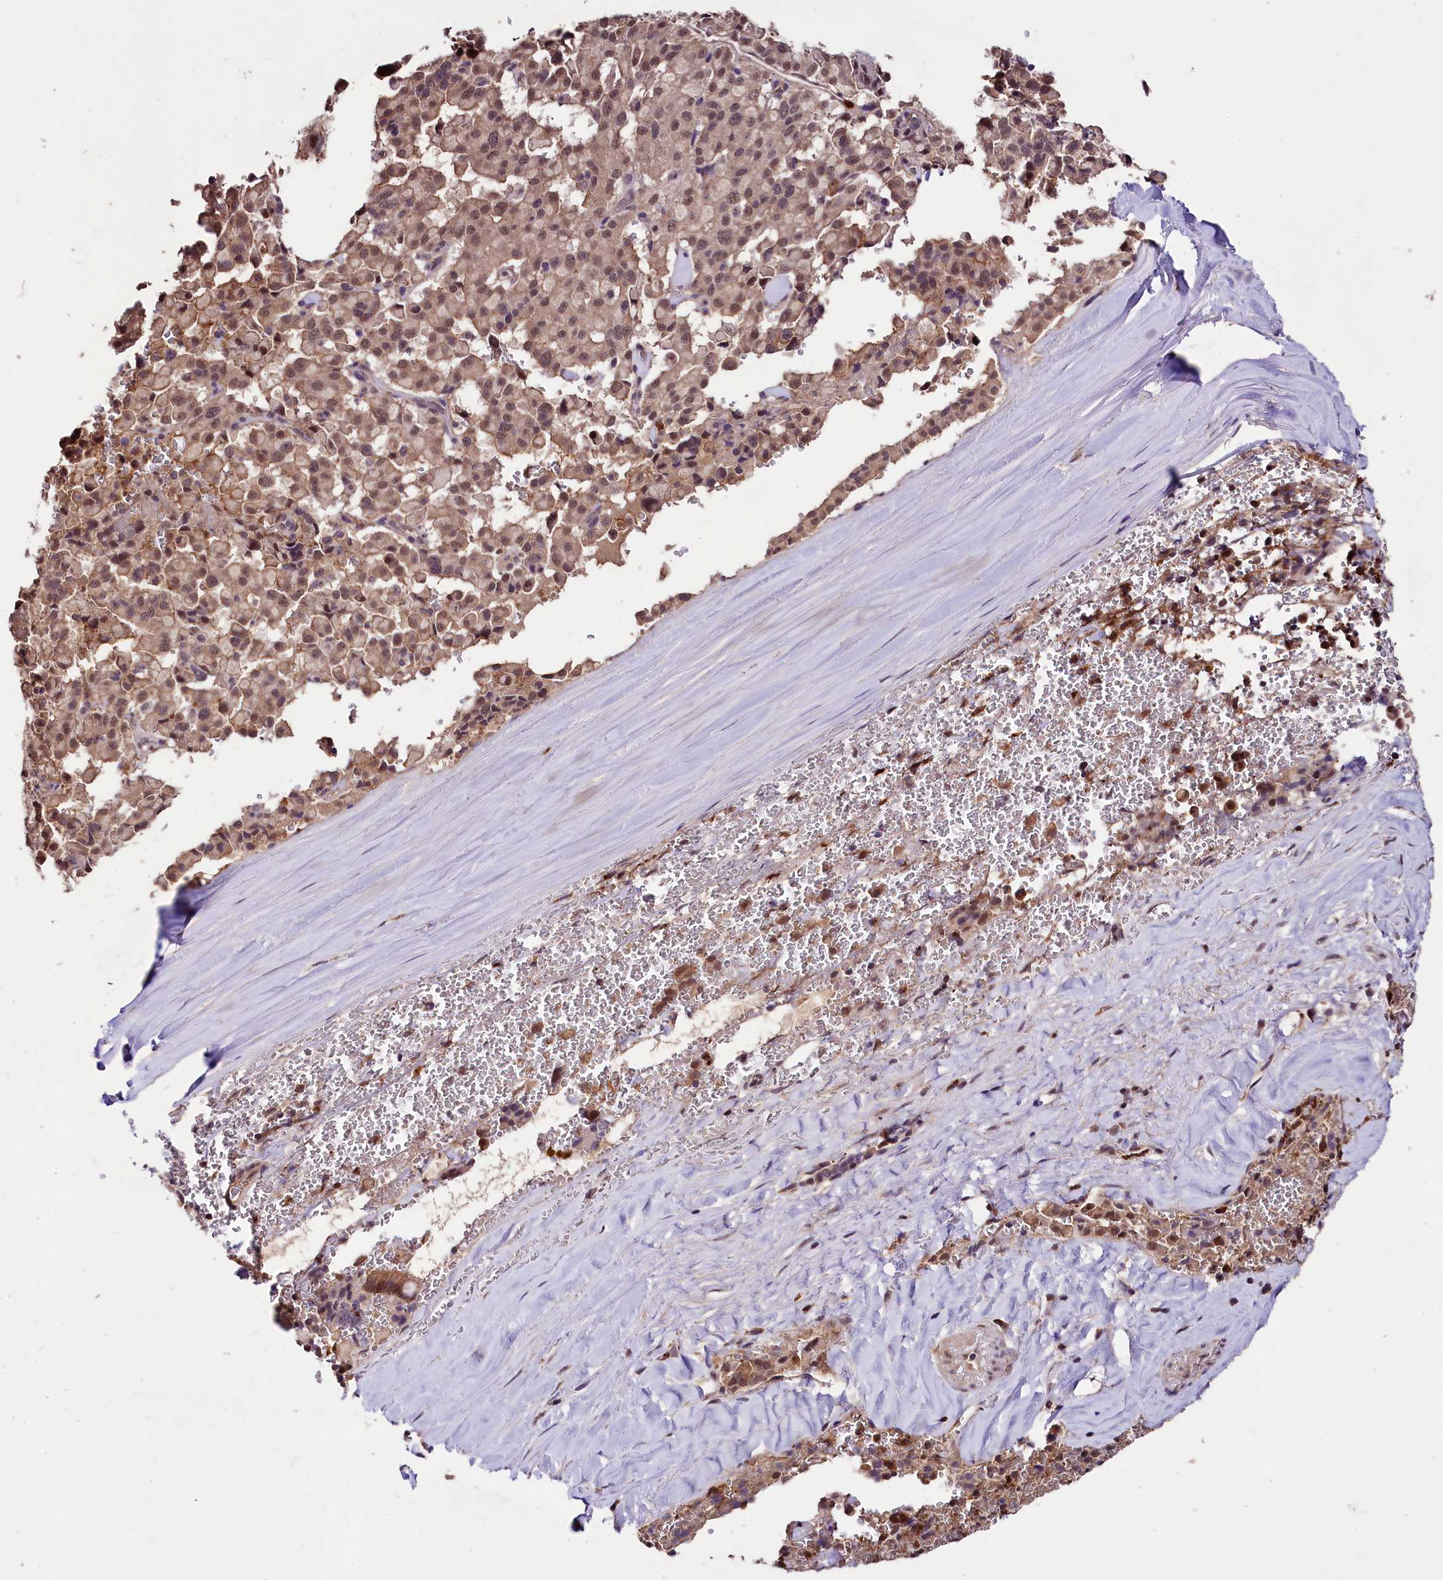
{"staining": {"intensity": "moderate", "quantity": ">75%", "location": "cytoplasmic/membranous,nuclear"}, "tissue": "pancreatic cancer", "cell_type": "Tumor cells", "image_type": "cancer", "snomed": [{"axis": "morphology", "description": "Adenocarcinoma, NOS"}, {"axis": "topography", "description": "Pancreas"}], "caption": "IHC staining of adenocarcinoma (pancreatic), which displays medium levels of moderate cytoplasmic/membranous and nuclear staining in approximately >75% of tumor cells indicating moderate cytoplasmic/membranous and nuclear protein expression. The staining was performed using DAB (brown) for protein detection and nuclei were counterstained in hematoxylin (blue).", "gene": "KLRB1", "patient": {"sex": "male", "age": 65}}